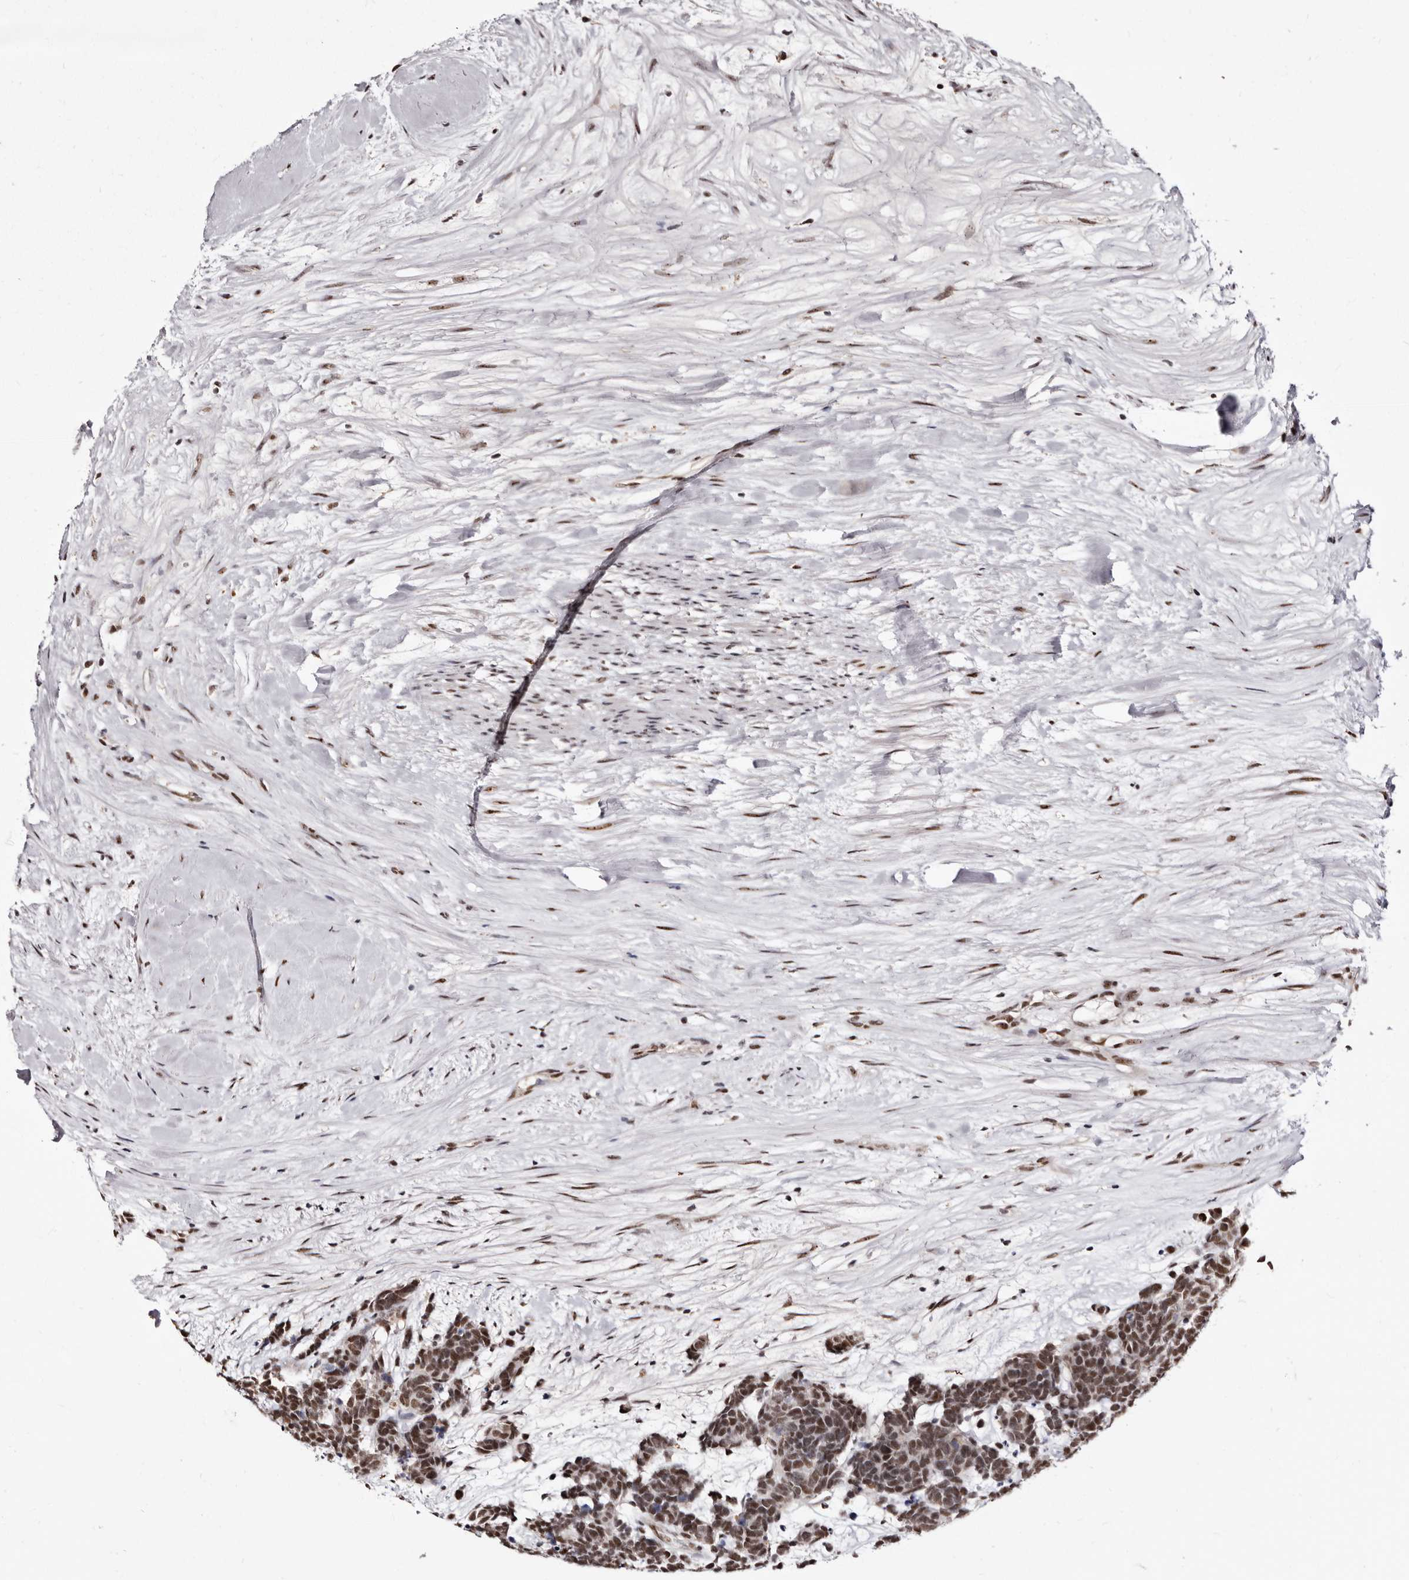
{"staining": {"intensity": "moderate", "quantity": ">75%", "location": "nuclear"}, "tissue": "carcinoid", "cell_type": "Tumor cells", "image_type": "cancer", "snomed": [{"axis": "morphology", "description": "Carcinoma, NOS"}, {"axis": "morphology", "description": "Carcinoid, malignant, NOS"}, {"axis": "topography", "description": "Urinary bladder"}], "caption": "This is a micrograph of IHC staining of carcinoid, which shows moderate staining in the nuclear of tumor cells.", "gene": "ANAPC11", "patient": {"sex": "male", "age": 57}}